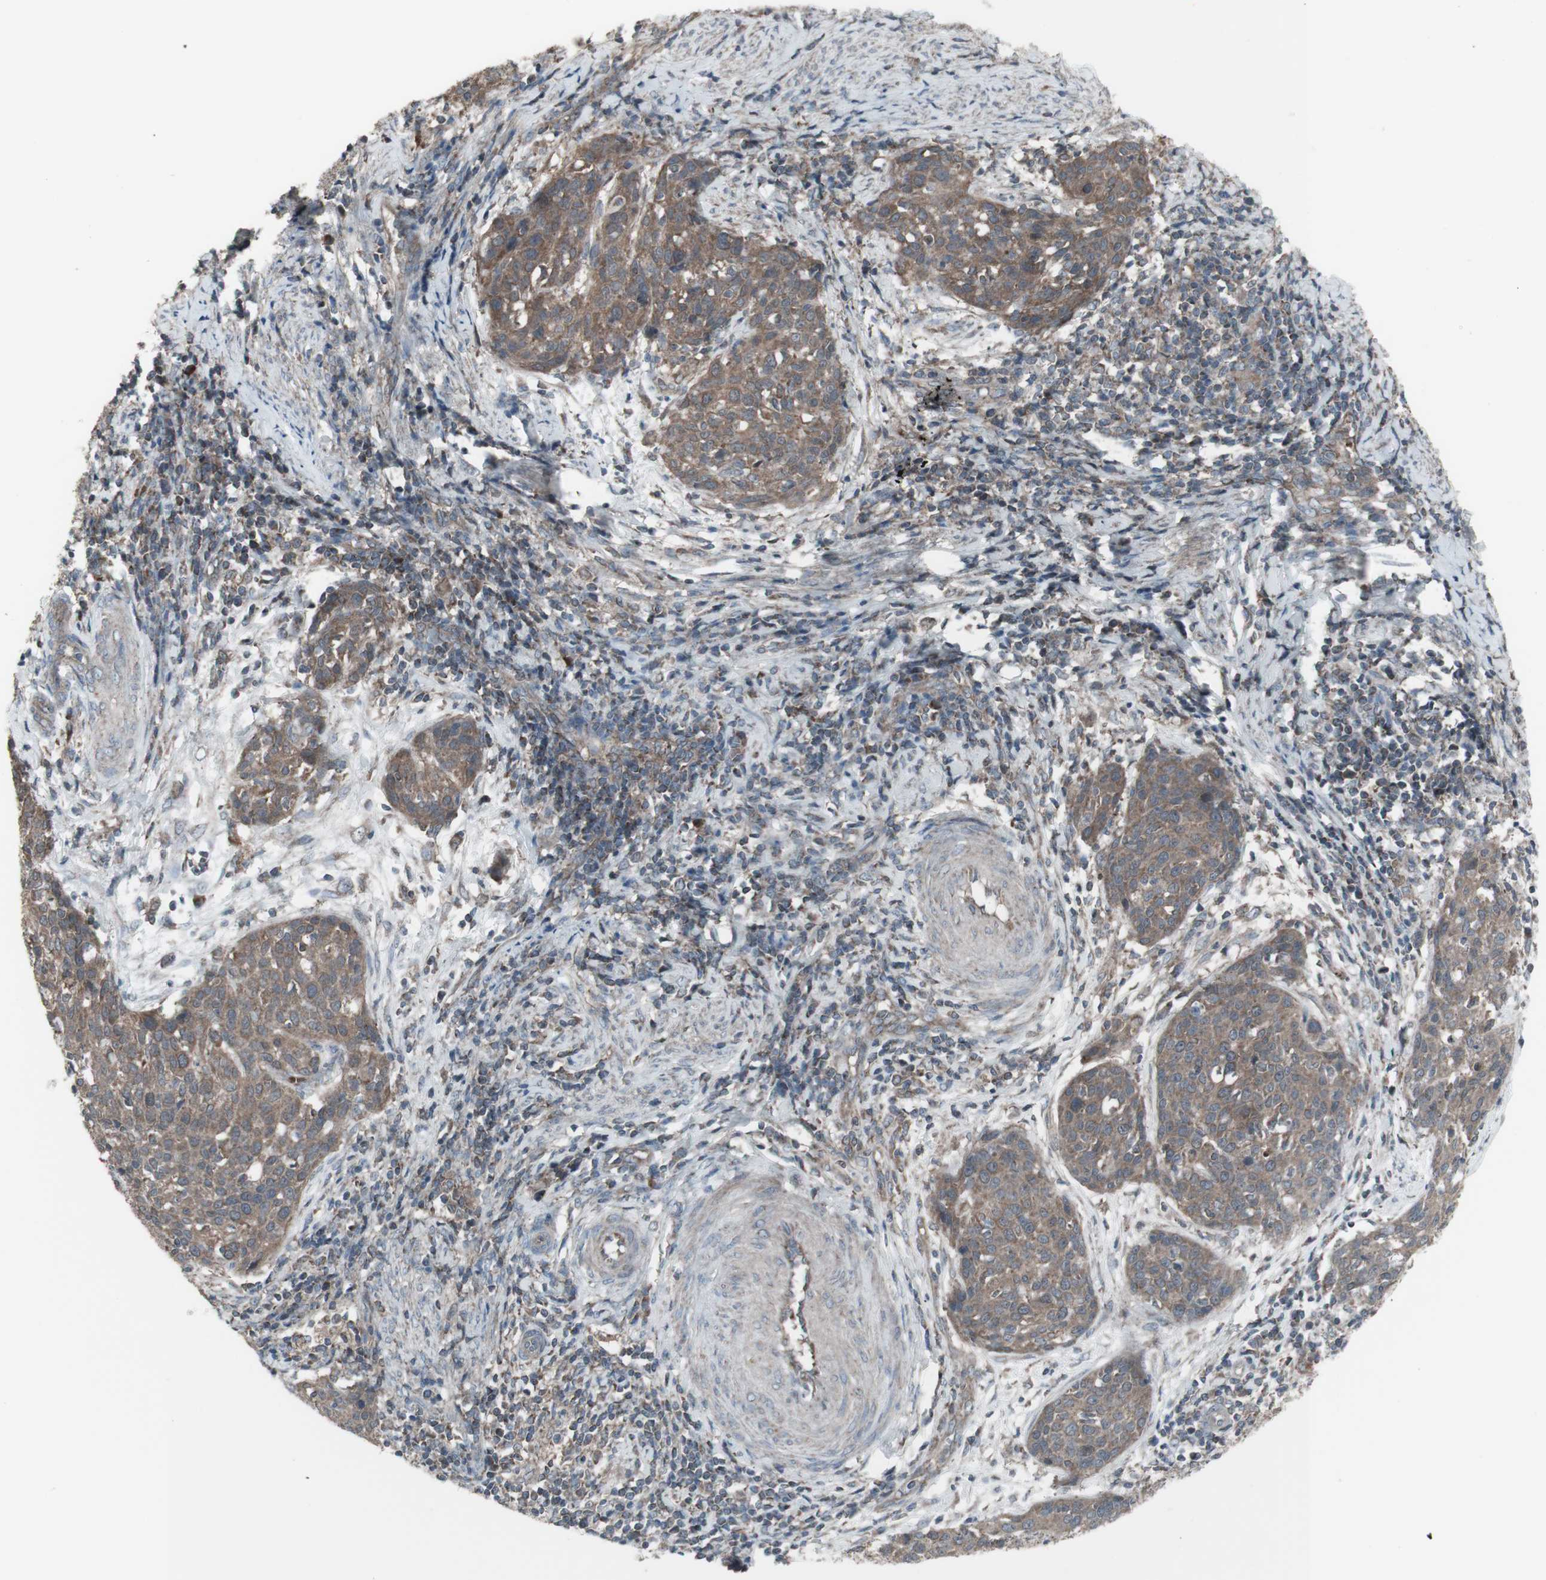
{"staining": {"intensity": "moderate", "quantity": ">75%", "location": "cytoplasmic/membranous"}, "tissue": "cervical cancer", "cell_type": "Tumor cells", "image_type": "cancer", "snomed": [{"axis": "morphology", "description": "Squamous cell carcinoma, NOS"}, {"axis": "topography", "description": "Cervix"}], "caption": "A micrograph showing moderate cytoplasmic/membranous positivity in approximately >75% of tumor cells in cervical squamous cell carcinoma, as visualized by brown immunohistochemical staining.", "gene": "SHC1", "patient": {"sex": "female", "age": 38}}